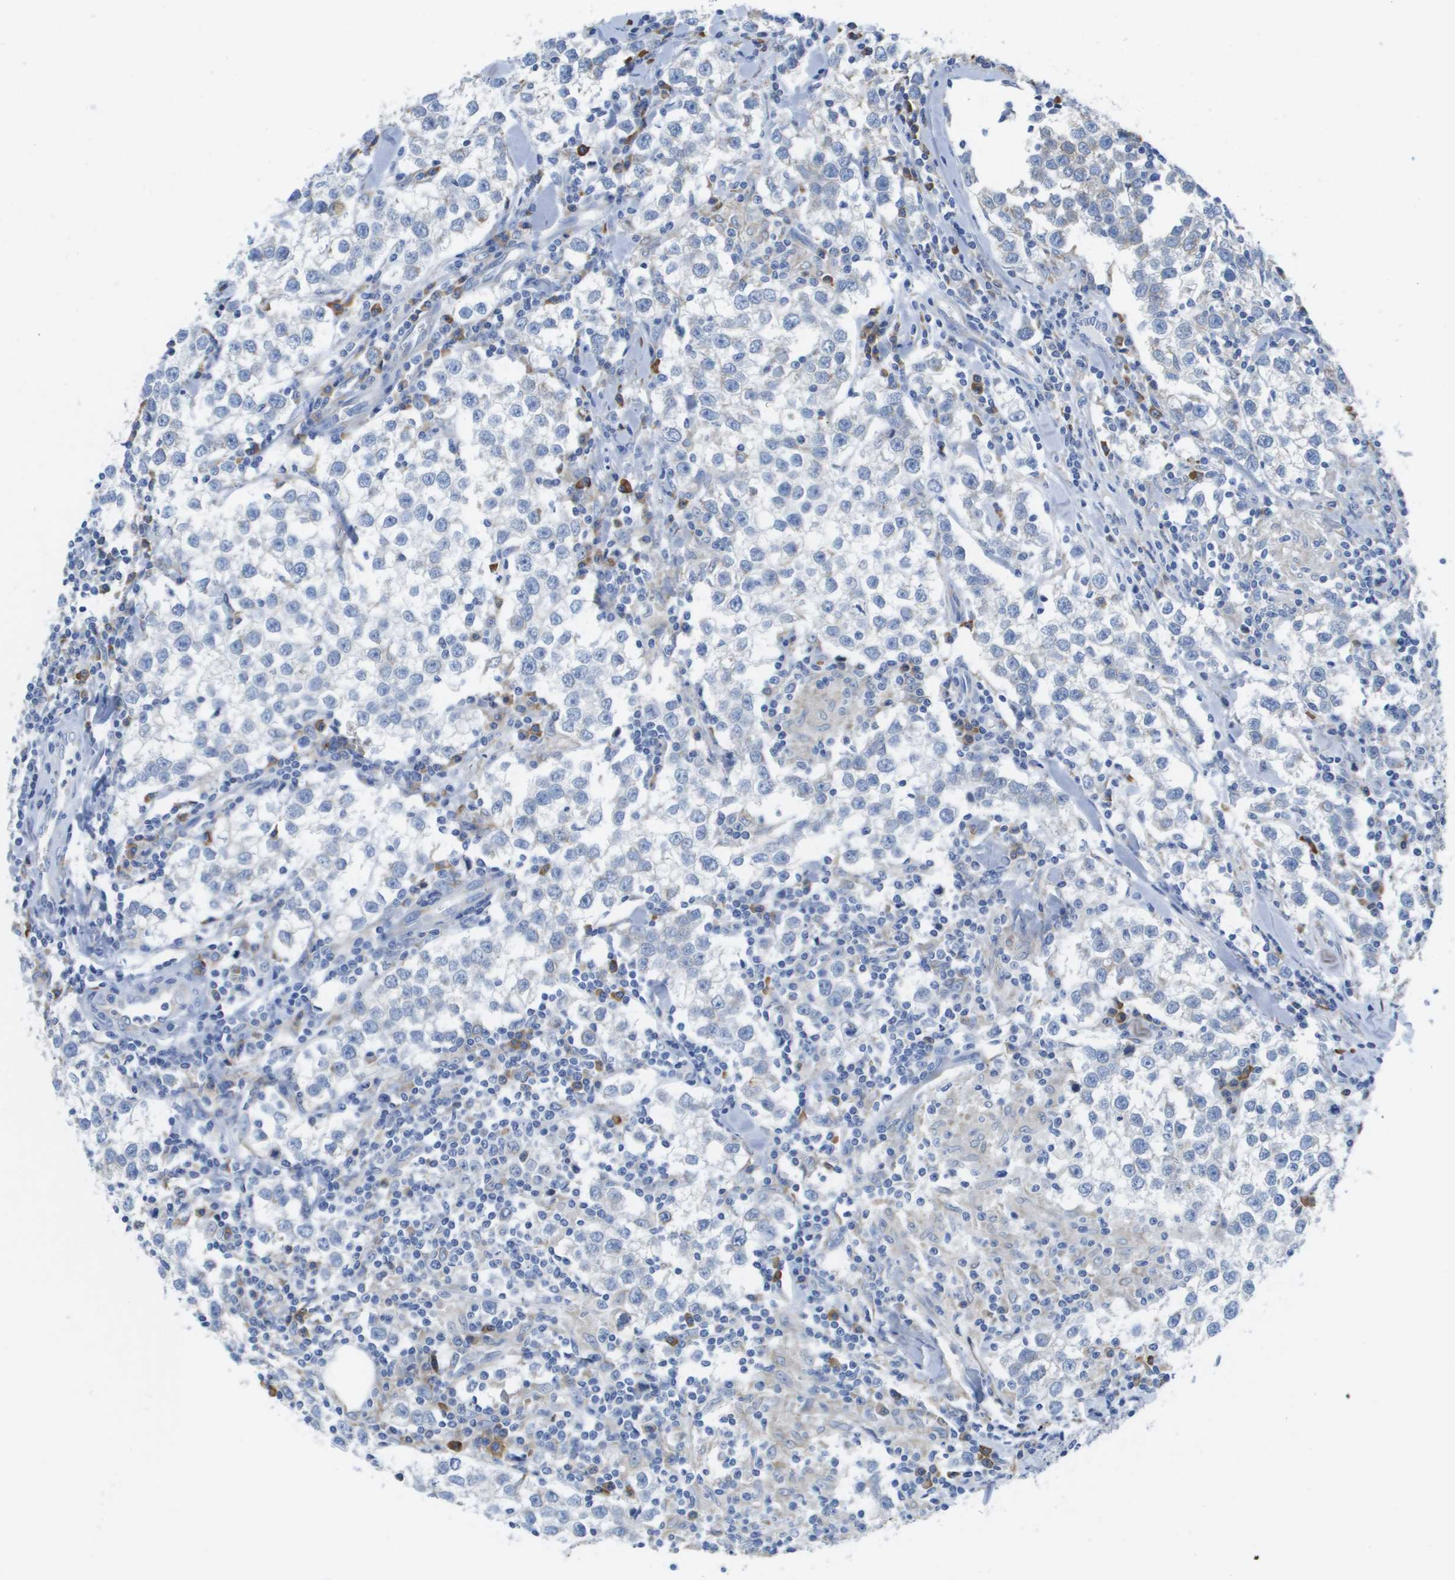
{"staining": {"intensity": "negative", "quantity": "none", "location": "none"}, "tissue": "testis cancer", "cell_type": "Tumor cells", "image_type": "cancer", "snomed": [{"axis": "morphology", "description": "Seminoma, NOS"}, {"axis": "morphology", "description": "Carcinoma, Embryonal, NOS"}, {"axis": "topography", "description": "Testis"}], "caption": "Immunohistochemical staining of human testis seminoma displays no significant staining in tumor cells.", "gene": "SDR42E1", "patient": {"sex": "male", "age": 36}}